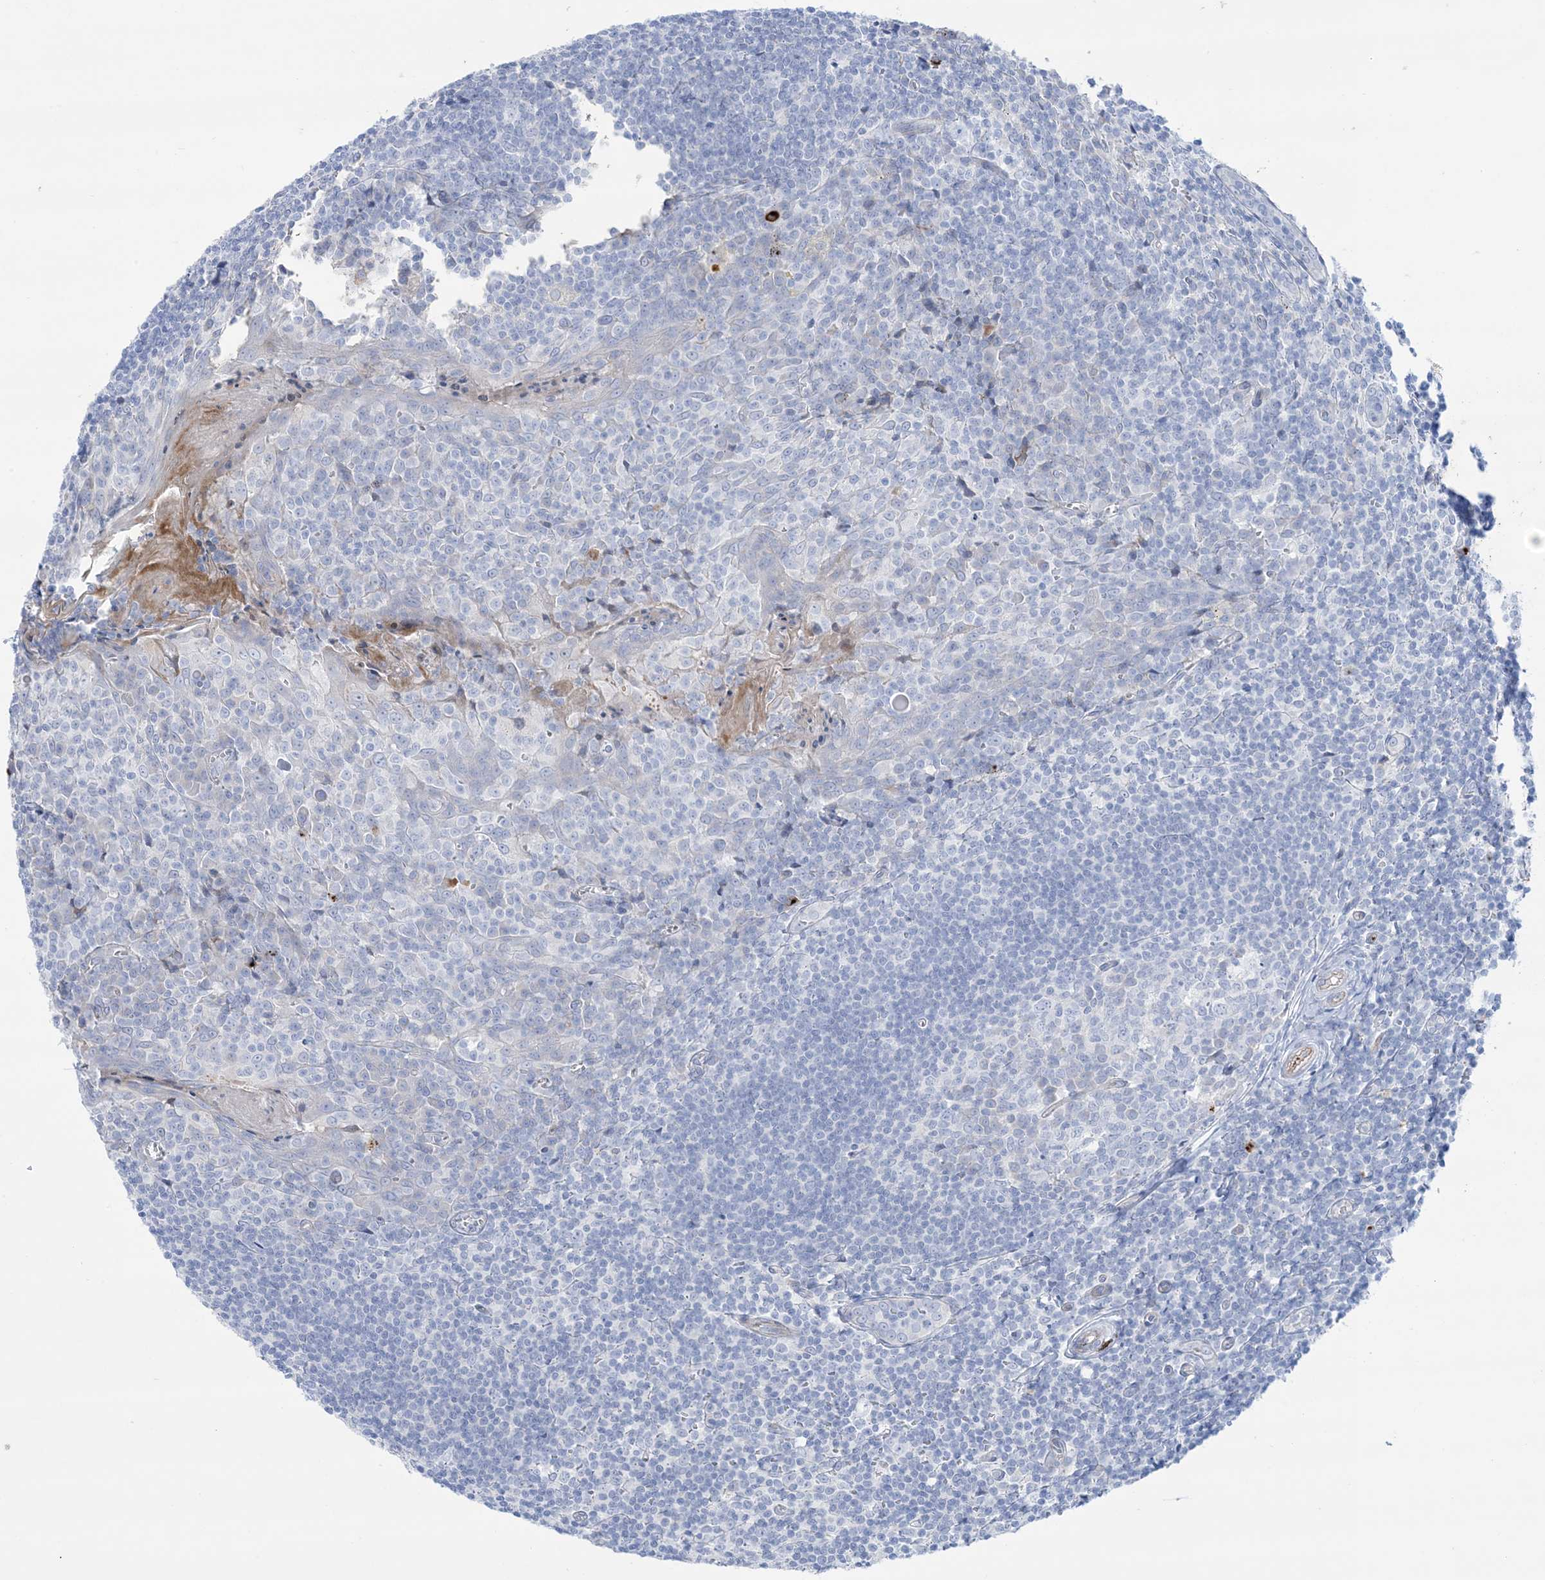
{"staining": {"intensity": "negative", "quantity": "none", "location": "none"}, "tissue": "tonsil", "cell_type": "Germinal center cells", "image_type": "normal", "snomed": [{"axis": "morphology", "description": "Normal tissue, NOS"}, {"axis": "topography", "description": "Tonsil"}], "caption": "Germinal center cells are negative for protein expression in normal human tonsil. (Stains: DAB (3,3'-diaminobenzidine) IHC with hematoxylin counter stain, Microscopy: brightfield microscopy at high magnification).", "gene": "ATP11C", "patient": {"sex": "male", "age": 27}}